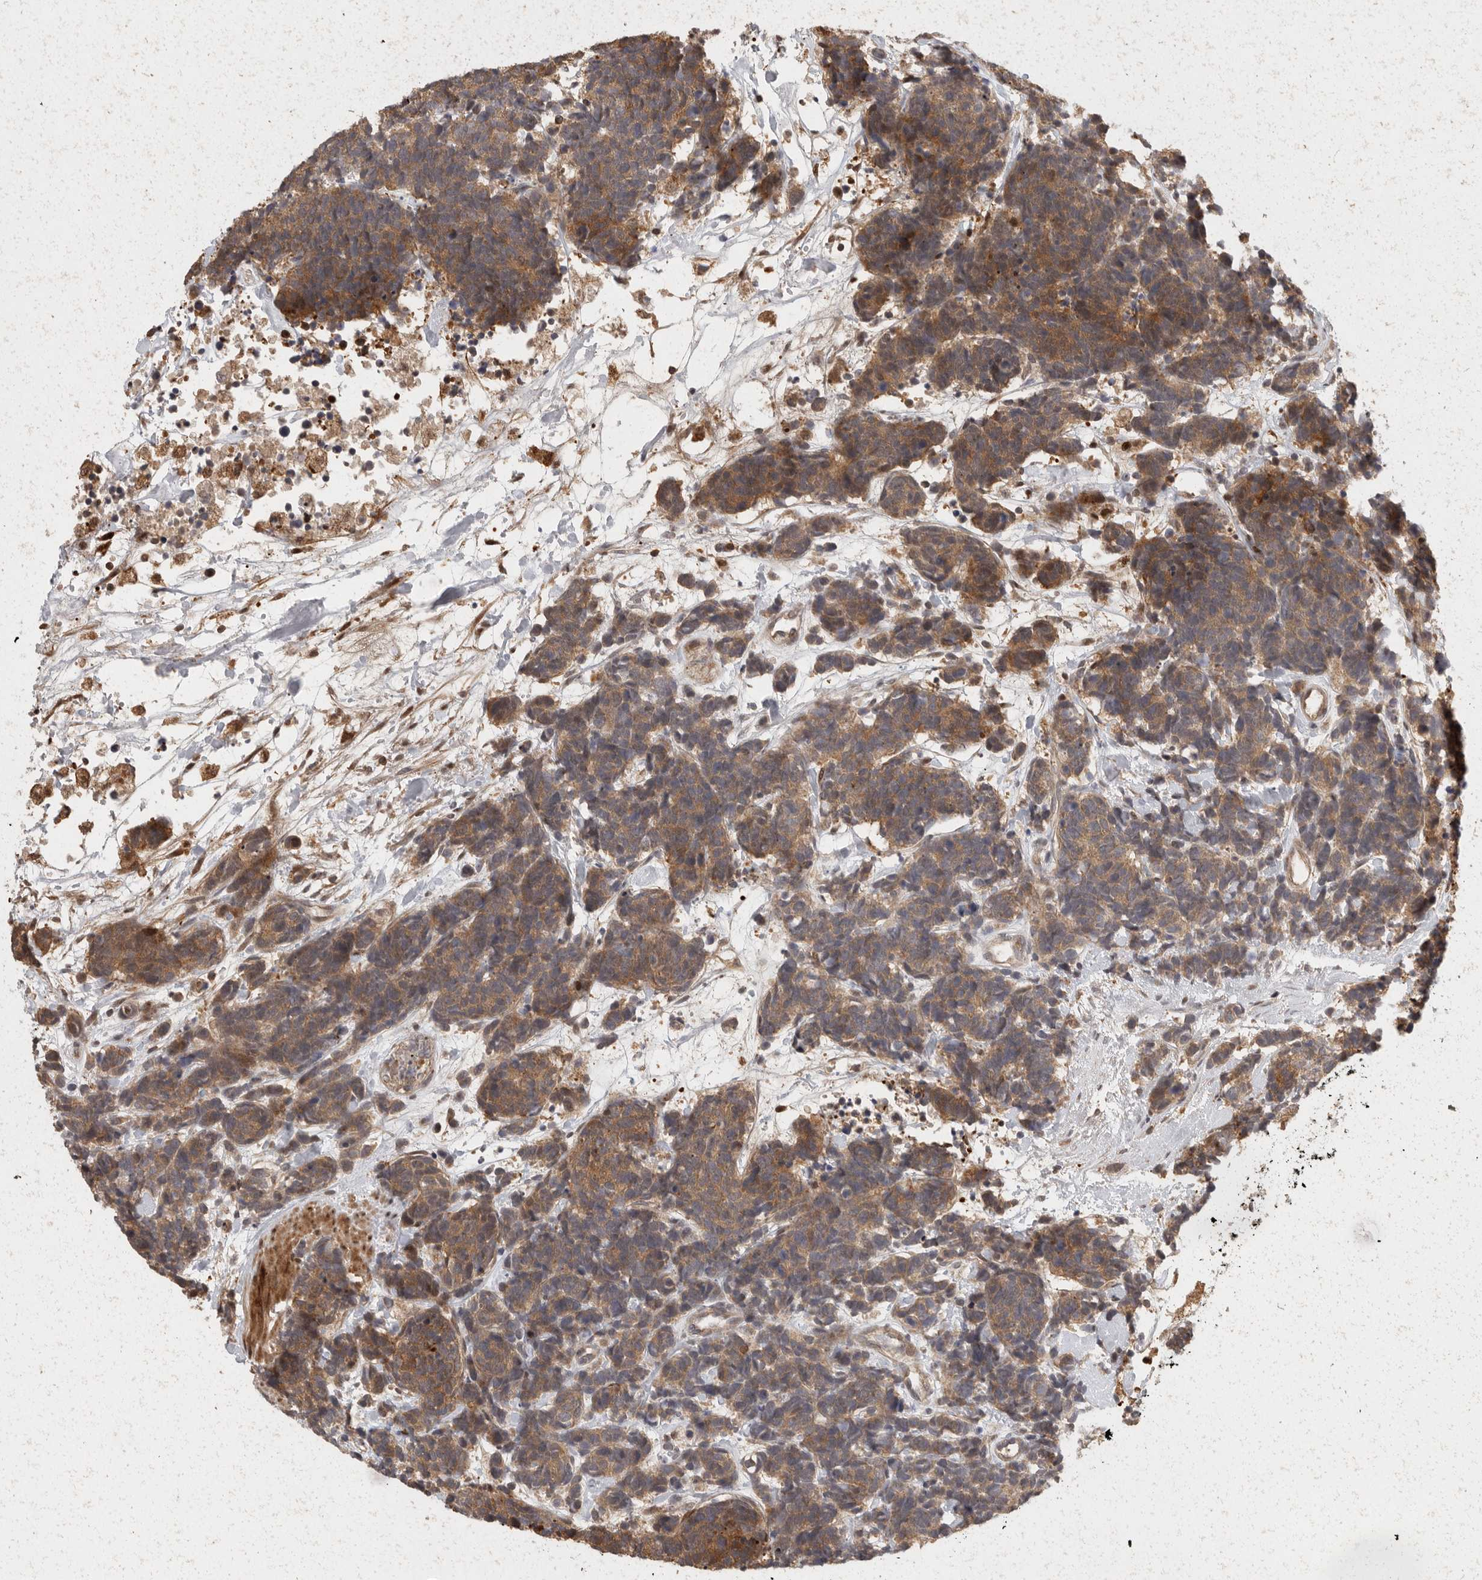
{"staining": {"intensity": "moderate", "quantity": ">75%", "location": "cytoplasmic/membranous"}, "tissue": "carcinoid", "cell_type": "Tumor cells", "image_type": "cancer", "snomed": [{"axis": "morphology", "description": "Carcinoma, NOS"}, {"axis": "morphology", "description": "Carcinoid, malignant, NOS"}, {"axis": "topography", "description": "Urinary bladder"}], "caption": "Carcinoid stained for a protein (brown) shows moderate cytoplasmic/membranous positive positivity in approximately >75% of tumor cells.", "gene": "SWT1", "patient": {"sex": "male", "age": 57}}